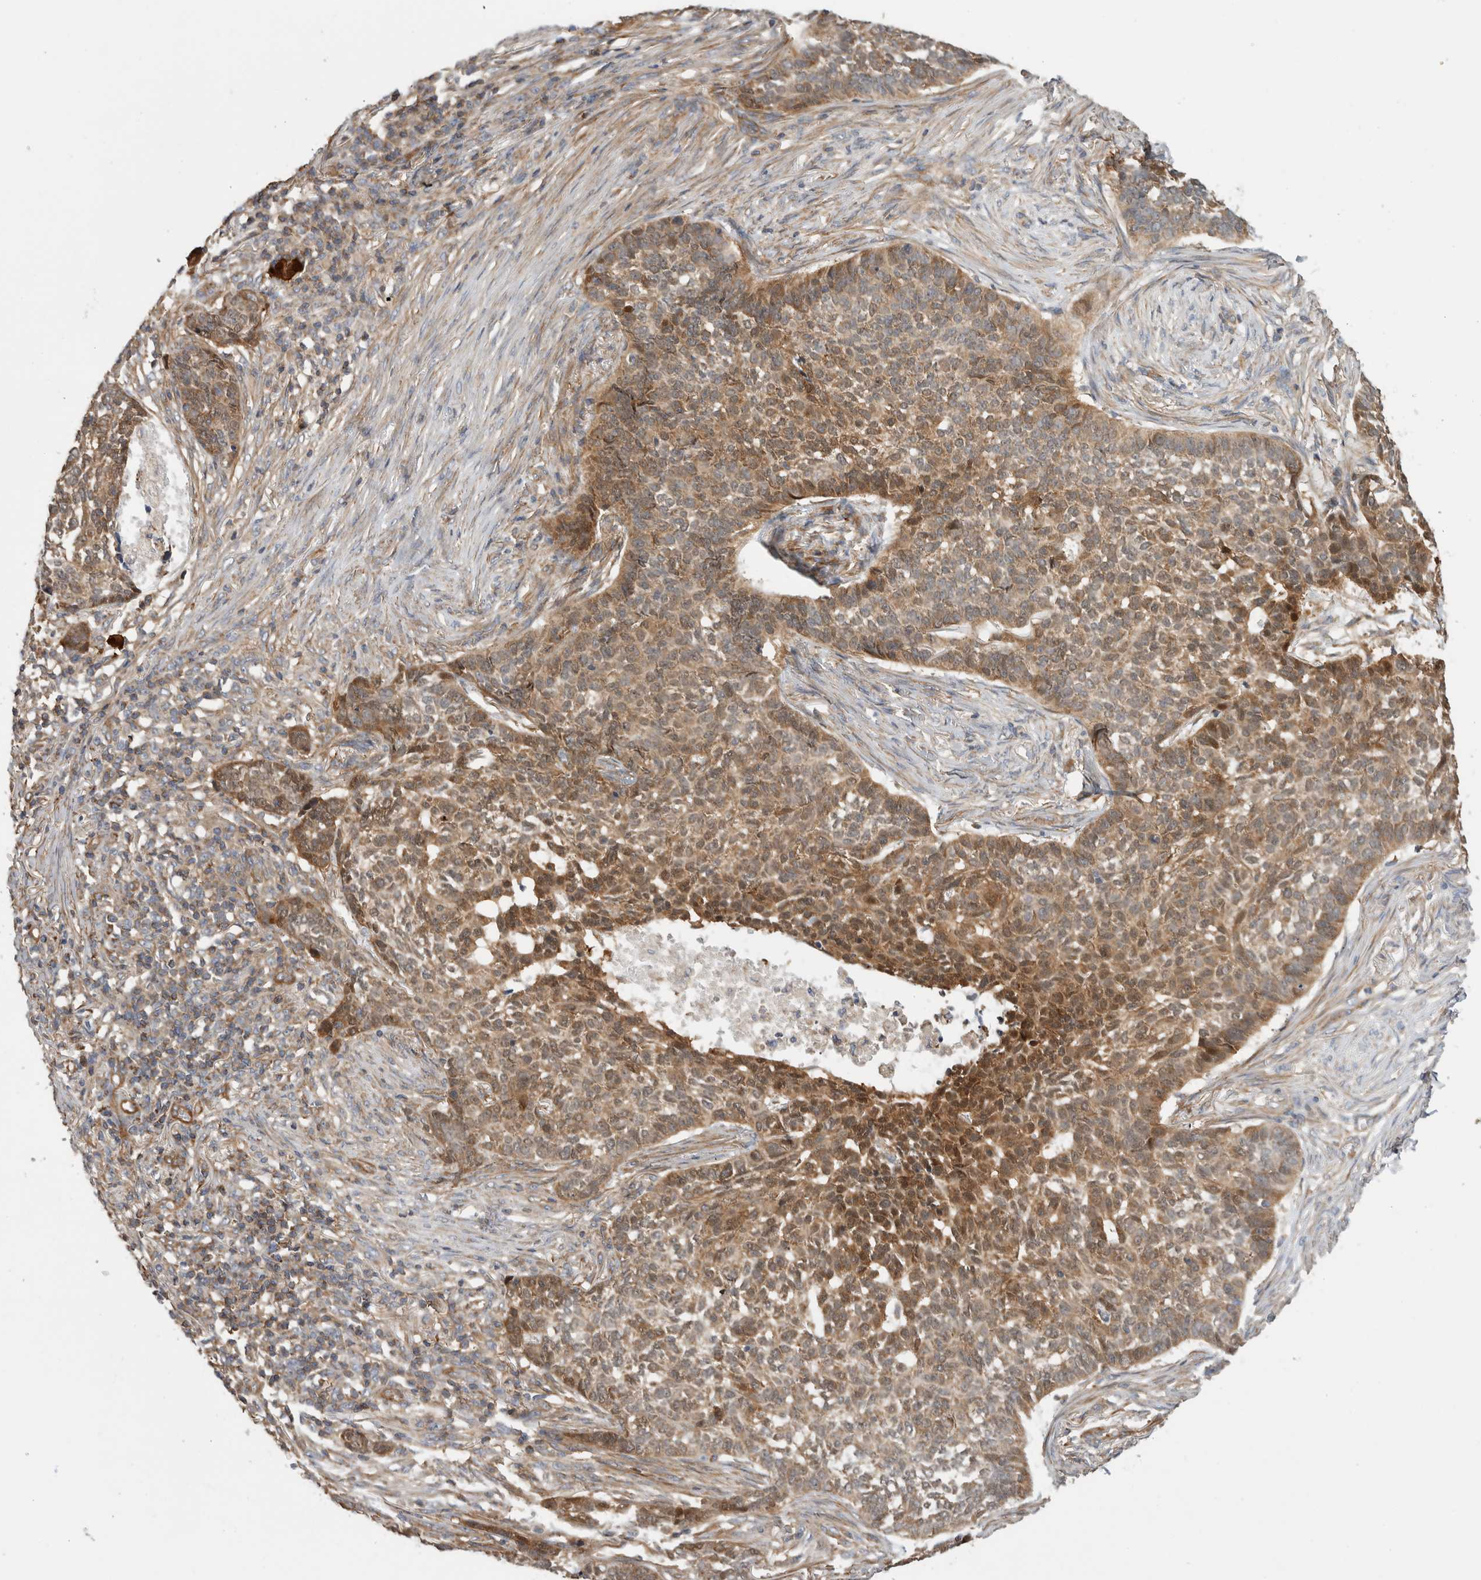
{"staining": {"intensity": "moderate", "quantity": ">75%", "location": "cytoplasmic/membranous"}, "tissue": "skin cancer", "cell_type": "Tumor cells", "image_type": "cancer", "snomed": [{"axis": "morphology", "description": "Basal cell carcinoma"}, {"axis": "topography", "description": "Skin"}], "caption": "Immunohistochemical staining of human basal cell carcinoma (skin) displays medium levels of moderate cytoplasmic/membranous expression in approximately >75% of tumor cells. (DAB (3,3'-diaminobenzidine) IHC with brightfield microscopy, high magnification).", "gene": "SFXN2", "patient": {"sex": "male", "age": 85}}